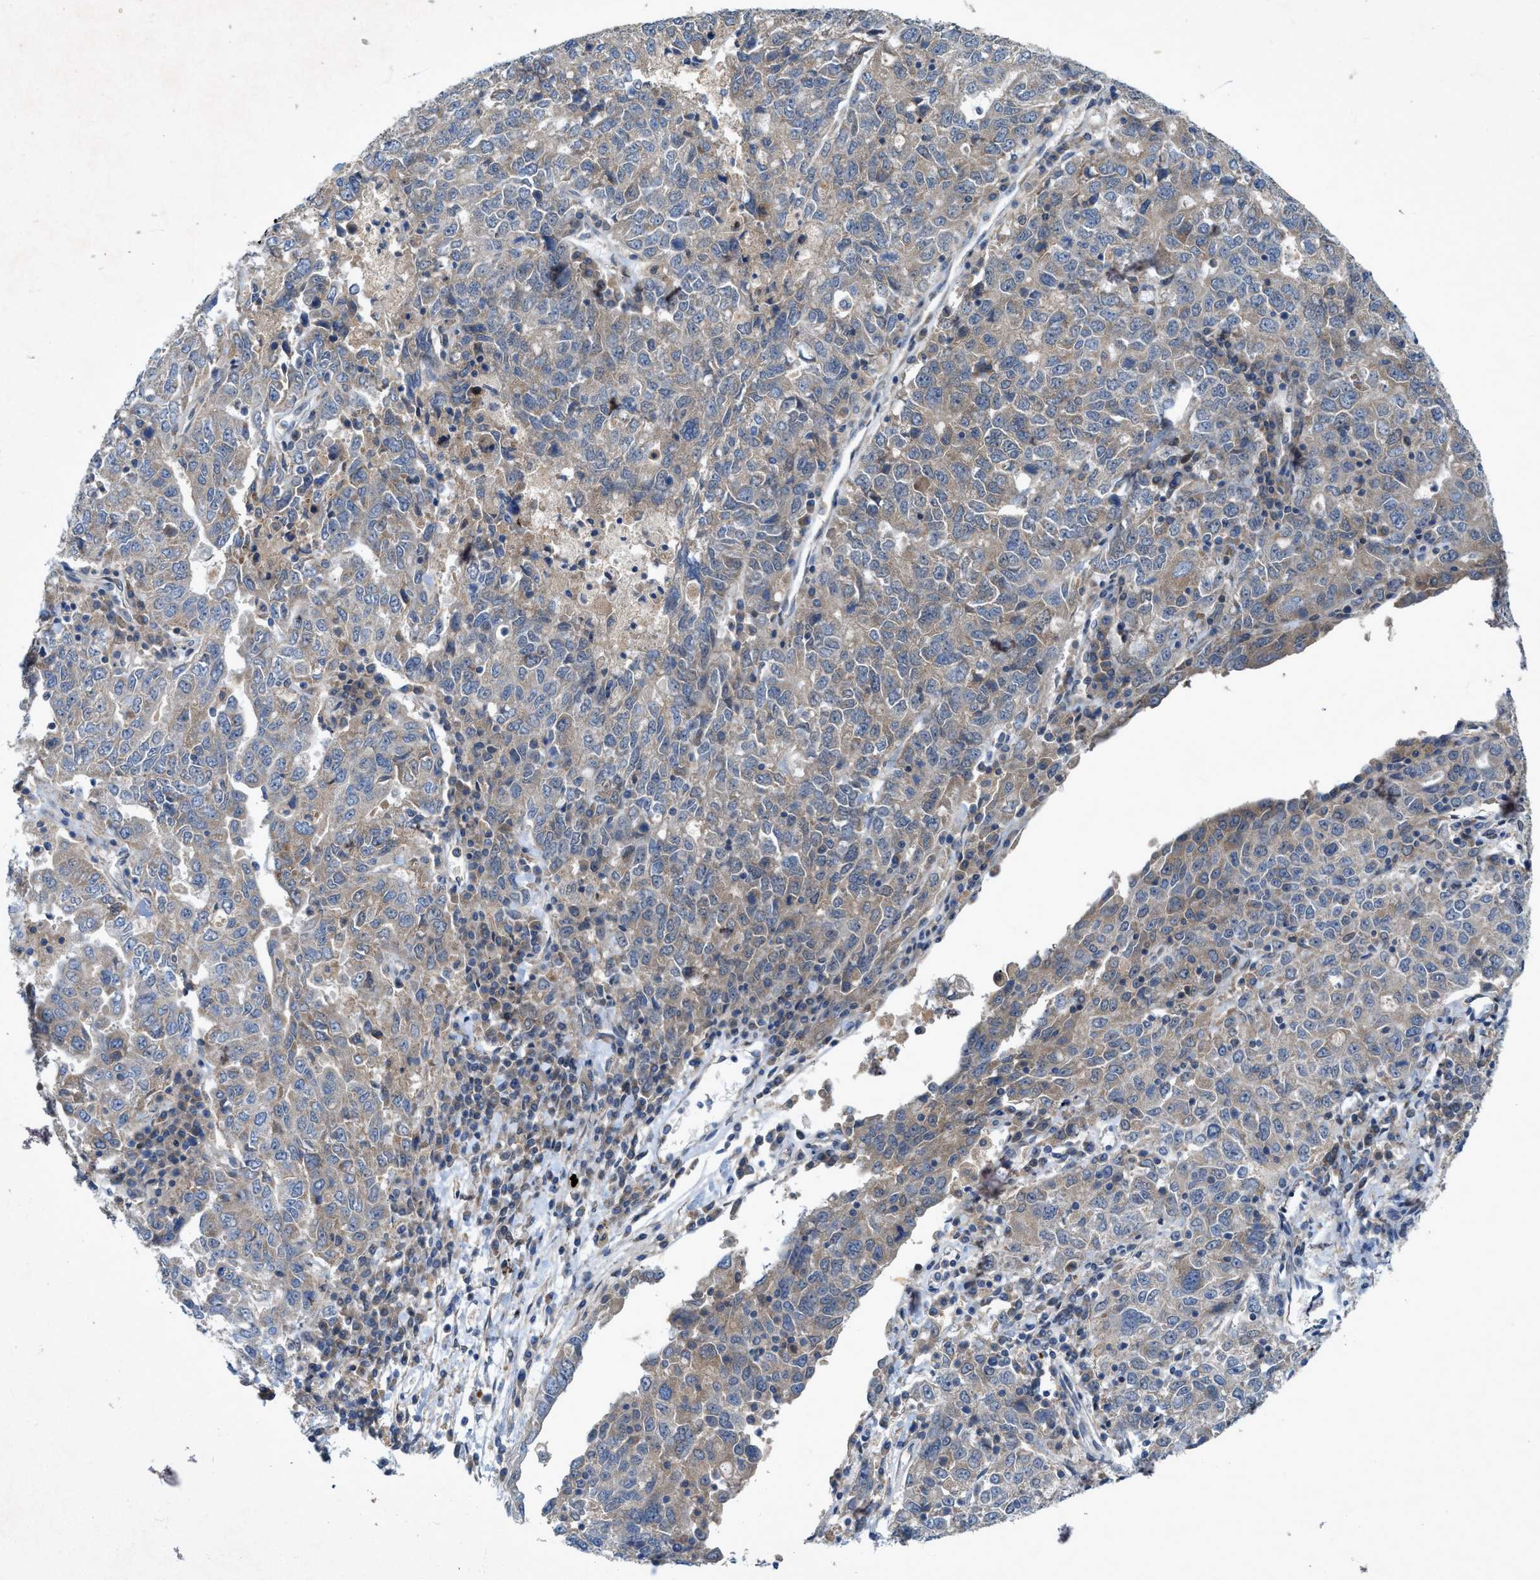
{"staining": {"intensity": "weak", "quantity": "<25%", "location": "cytoplasmic/membranous"}, "tissue": "ovarian cancer", "cell_type": "Tumor cells", "image_type": "cancer", "snomed": [{"axis": "morphology", "description": "Carcinoma, endometroid"}, {"axis": "topography", "description": "Ovary"}], "caption": "Immunohistochemical staining of human endometroid carcinoma (ovarian) exhibits no significant positivity in tumor cells.", "gene": "URGCP", "patient": {"sex": "female", "age": 62}}